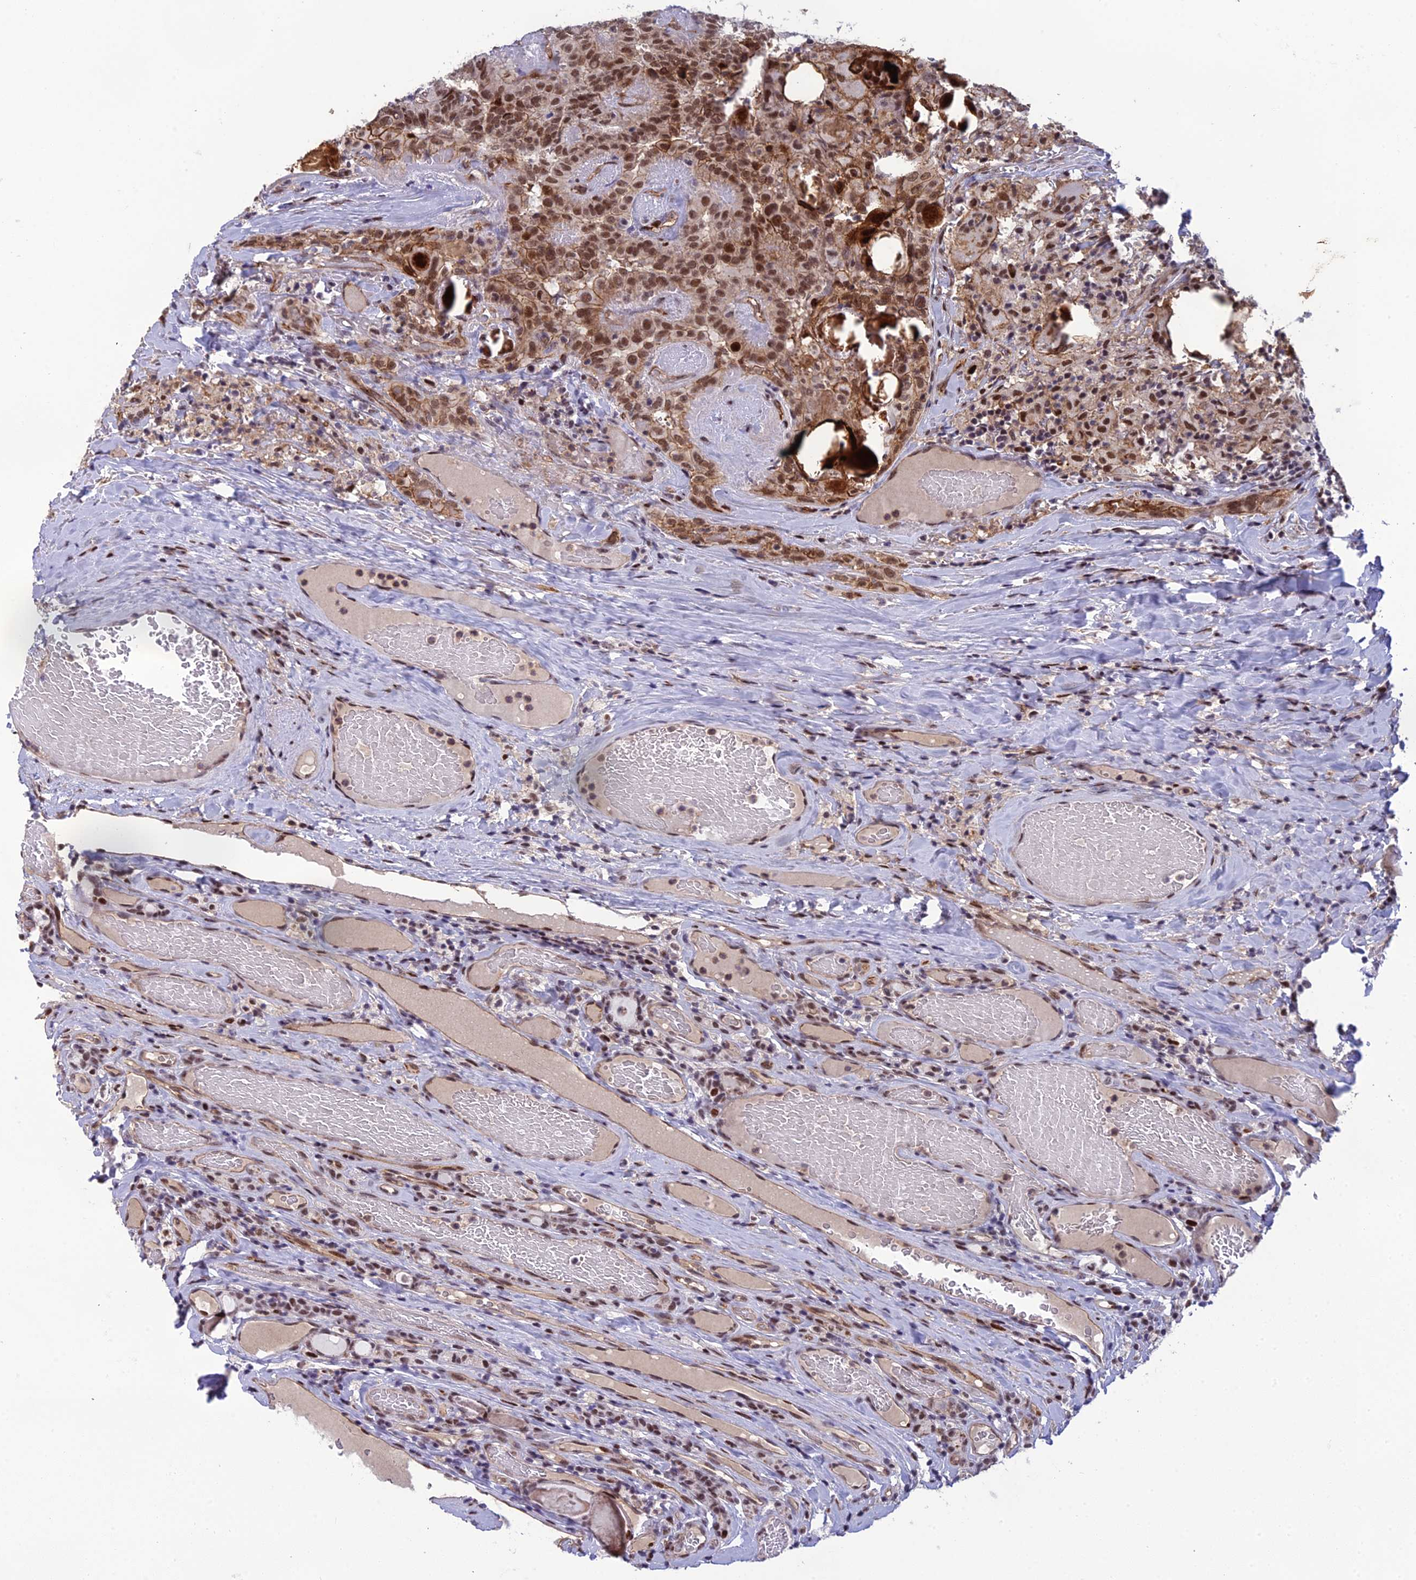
{"staining": {"intensity": "moderate", "quantity": ">75%", "location": "cytoplasmic/membranous,nuclear"}, "tissue": "thyroid cancer", "cell_type": "Tumor cells", "image_type": "cancer", "snomed": [{"axis": "morphology", "description": "Papillary adenocarcinoma, NOS"}, {"axis": "topography", "description": "Thyroid gland"}], "caption": "Tumor cells demonstrate medium levels of moderate cytoplasmic/membranous and nuclear expression in approximately >75% of cells in human thyroid cancer.", "gene": "RANBP3", "patient": {"sex": "female", "age": 72}}